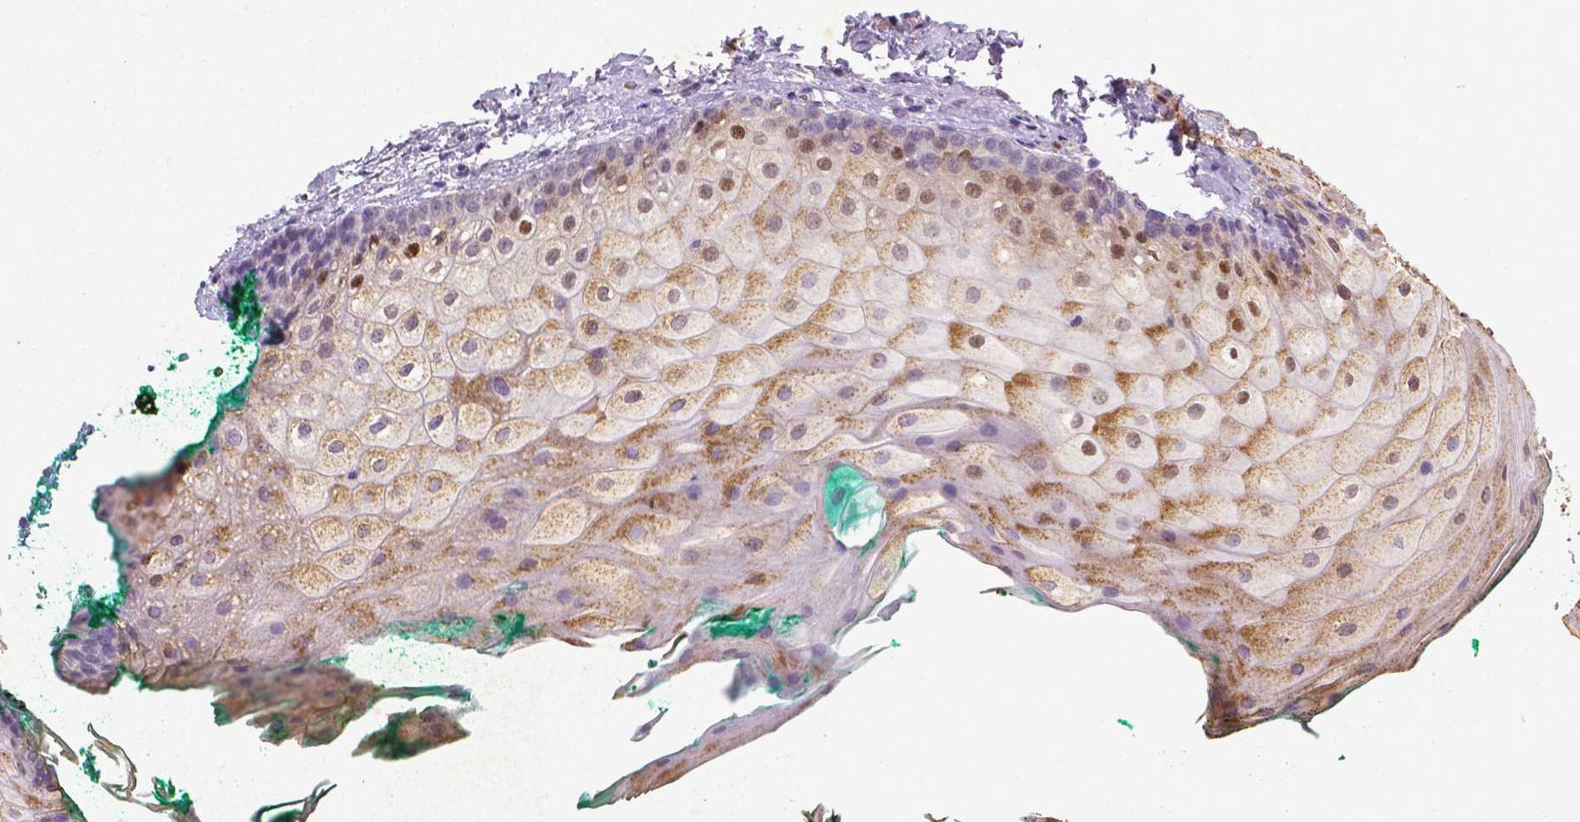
{"staining": {"intensity": "moderate", "quantity": ">75%", "location": "cytoplasmic/membranous,nuclear"}, "tissue": "oral mucosa", "cell_type": "Squamous epithelial cells", "image_type": "normal", "snomed": [{"axis": "morphology", "description": "Normal tissue, NOS"}, {"axis": "topography", "description": "Oral tissue"}], "caption": "About >75% of squamous epithelial cells in normal human oral mucosa show moderate cytoplasmic/membranous,nuclear protein staining as visualized by brown immunohistochemical staining.", "gene": "CDKN1A", "patient": {"sex": "female", "age": 68}}